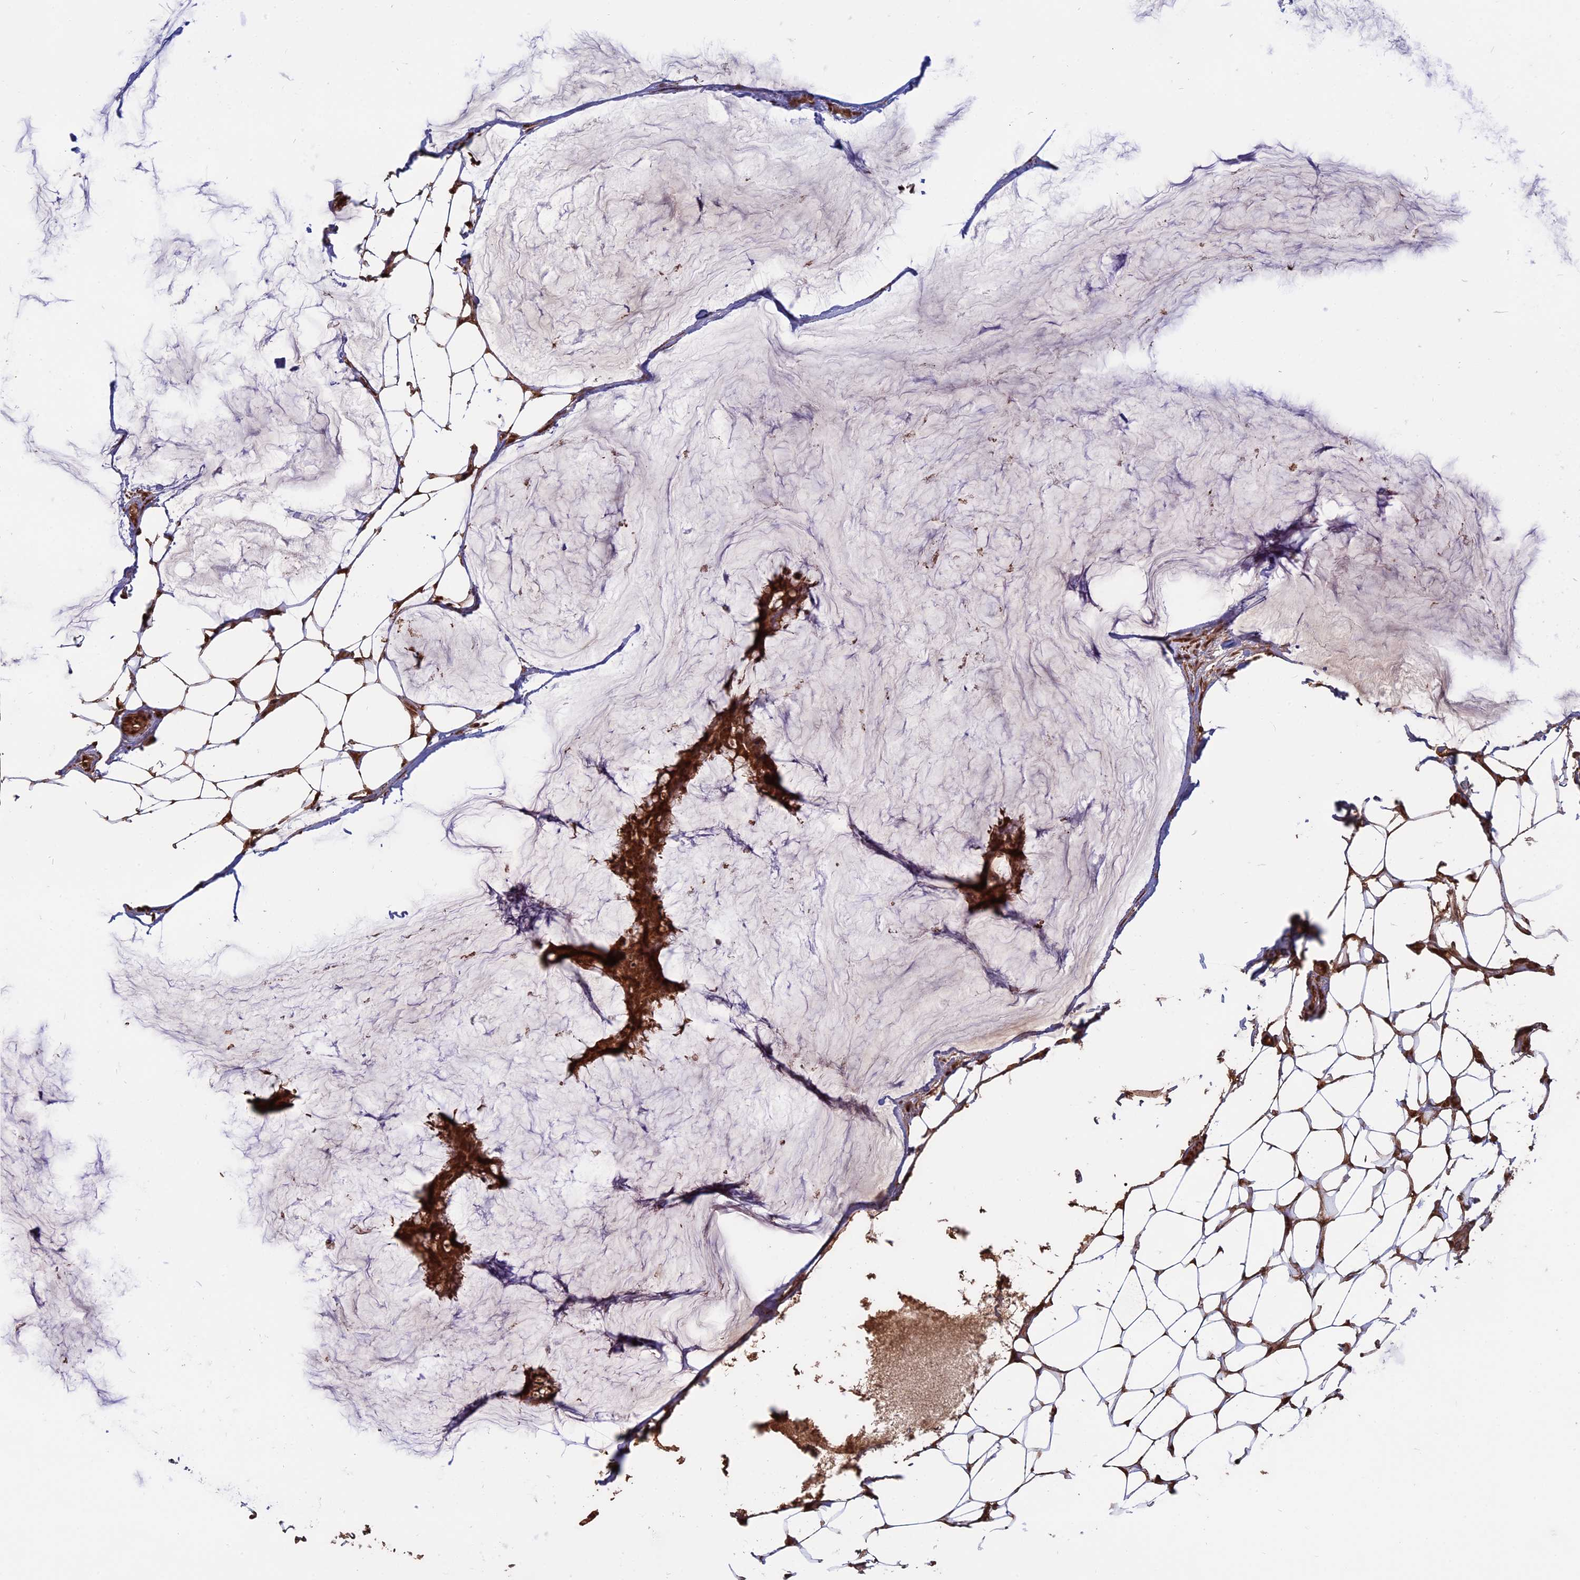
{"staining": {"intensity": "strong", "quantity": ">75%", "location": "cytoplasmic/membranous,nuclear"}, "tissue": "breast cancer", "cell_type": "Tumor cells", "image_type": "cancer", "snomed": [{"axis": "morphology", "description": "Duct carcinoma"}, {"axis": "topography", "description": "Breast"}], "caption": "High-power microscopy captured an IHC histopathology image of breast cancer (intraductal carcinoma), revealing strong cytoplasmic/membranous and nuclear staining in about >75% of tumor cells.", "gene": "MFAP1", "patient": {"sex": "female", "age": 93}}